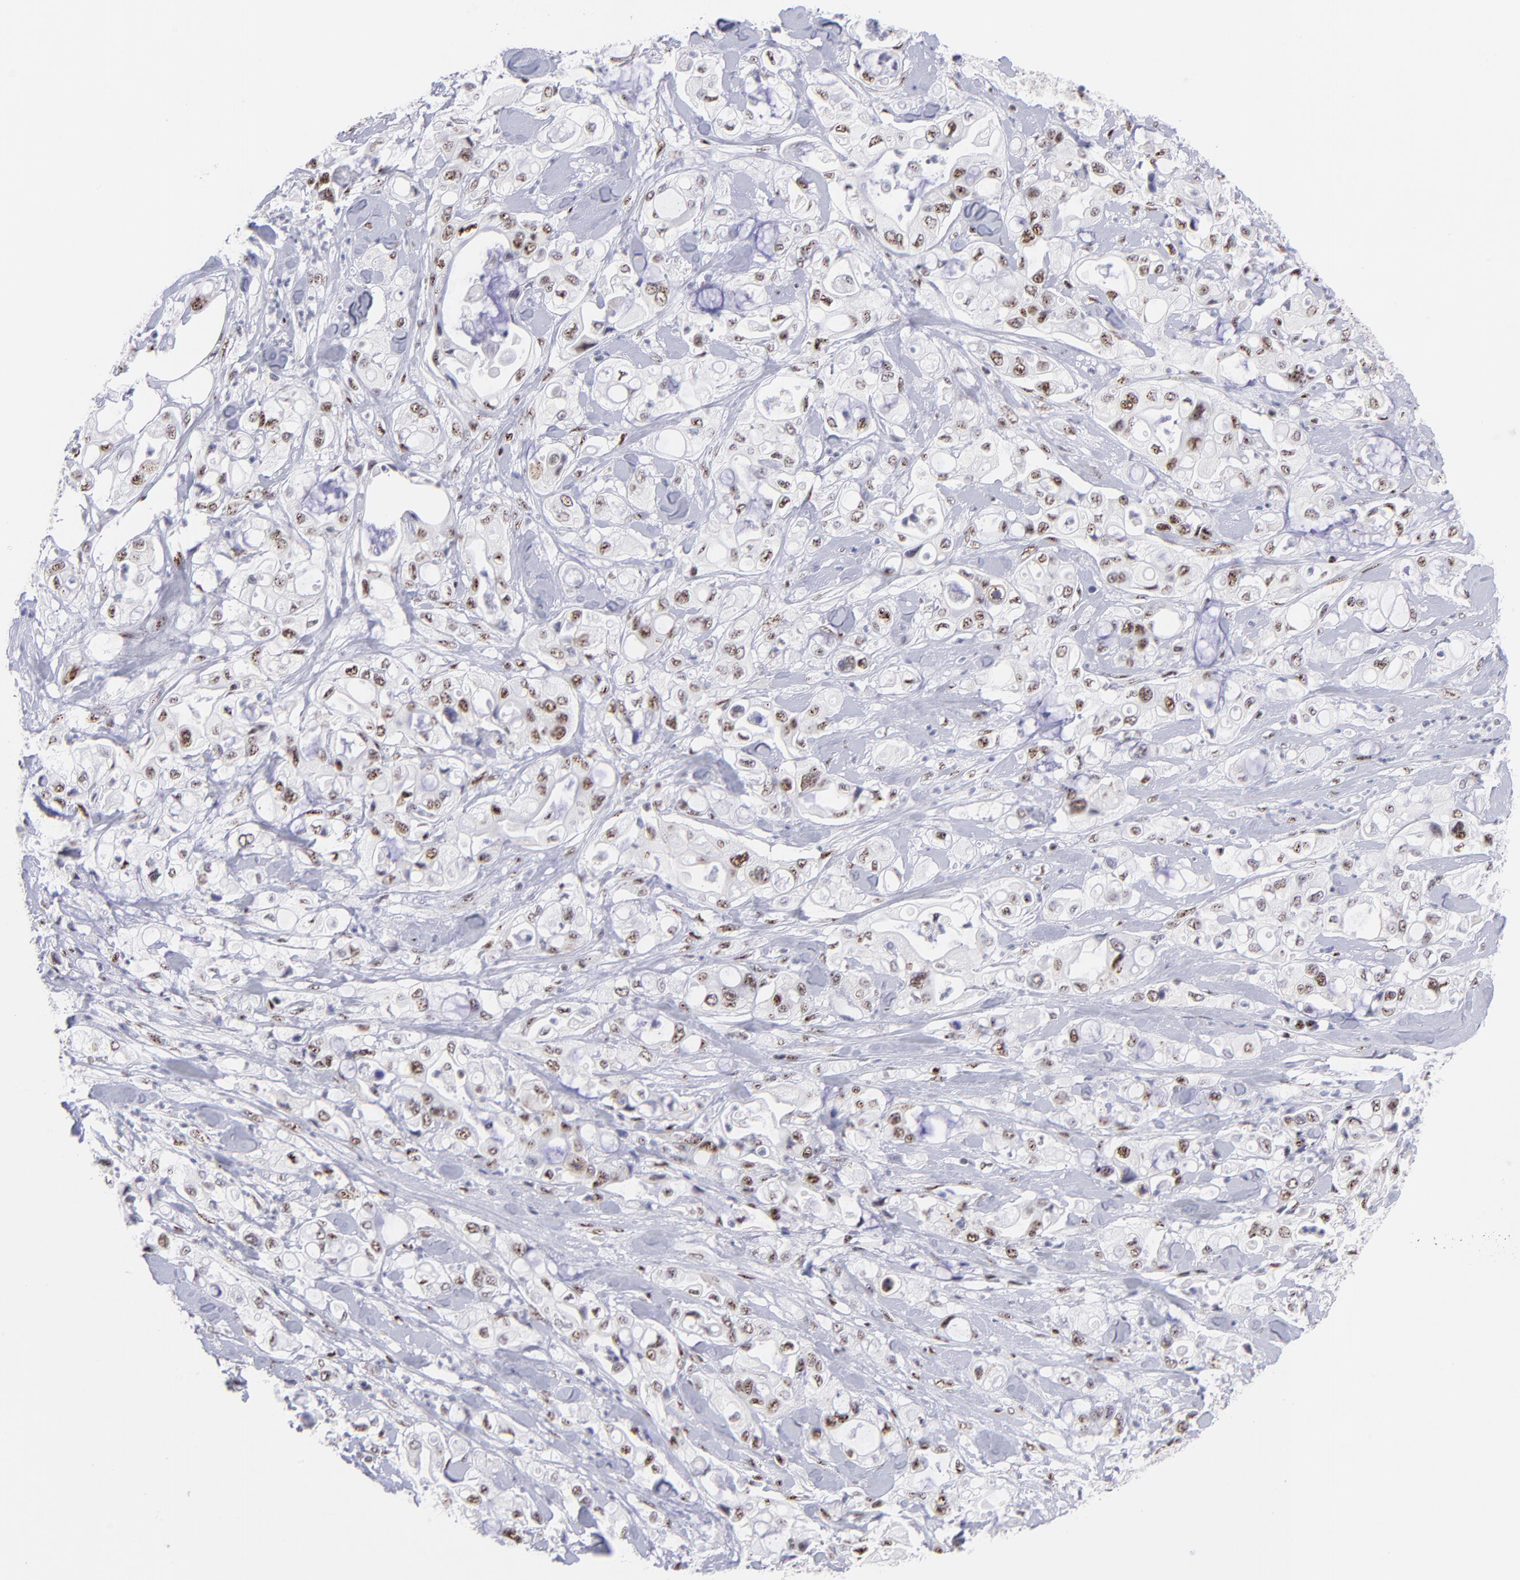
{"staining": {"intensity": "moderate", "quantity": ">75%", "location": "nuclear"}, "tissue": "pancreatic cancer", "cell_type": "Tumor cells", "image_type": "cancer", "snomed": [{"axis": "morphology", "description": "Adenocarcinoma, NOS"}, {"axis": "topography", "description": "Pancreas"}], "caption": "Brown immunohistochemical staining in adenocarcinoma (pancreatic) shows moderate nuclear expression in about >75% of tumor cells. (IHC, brightfield microscopy, high magnification).", "gene": "CDC25C", "patient": {"sex": "male", "age": 70}}